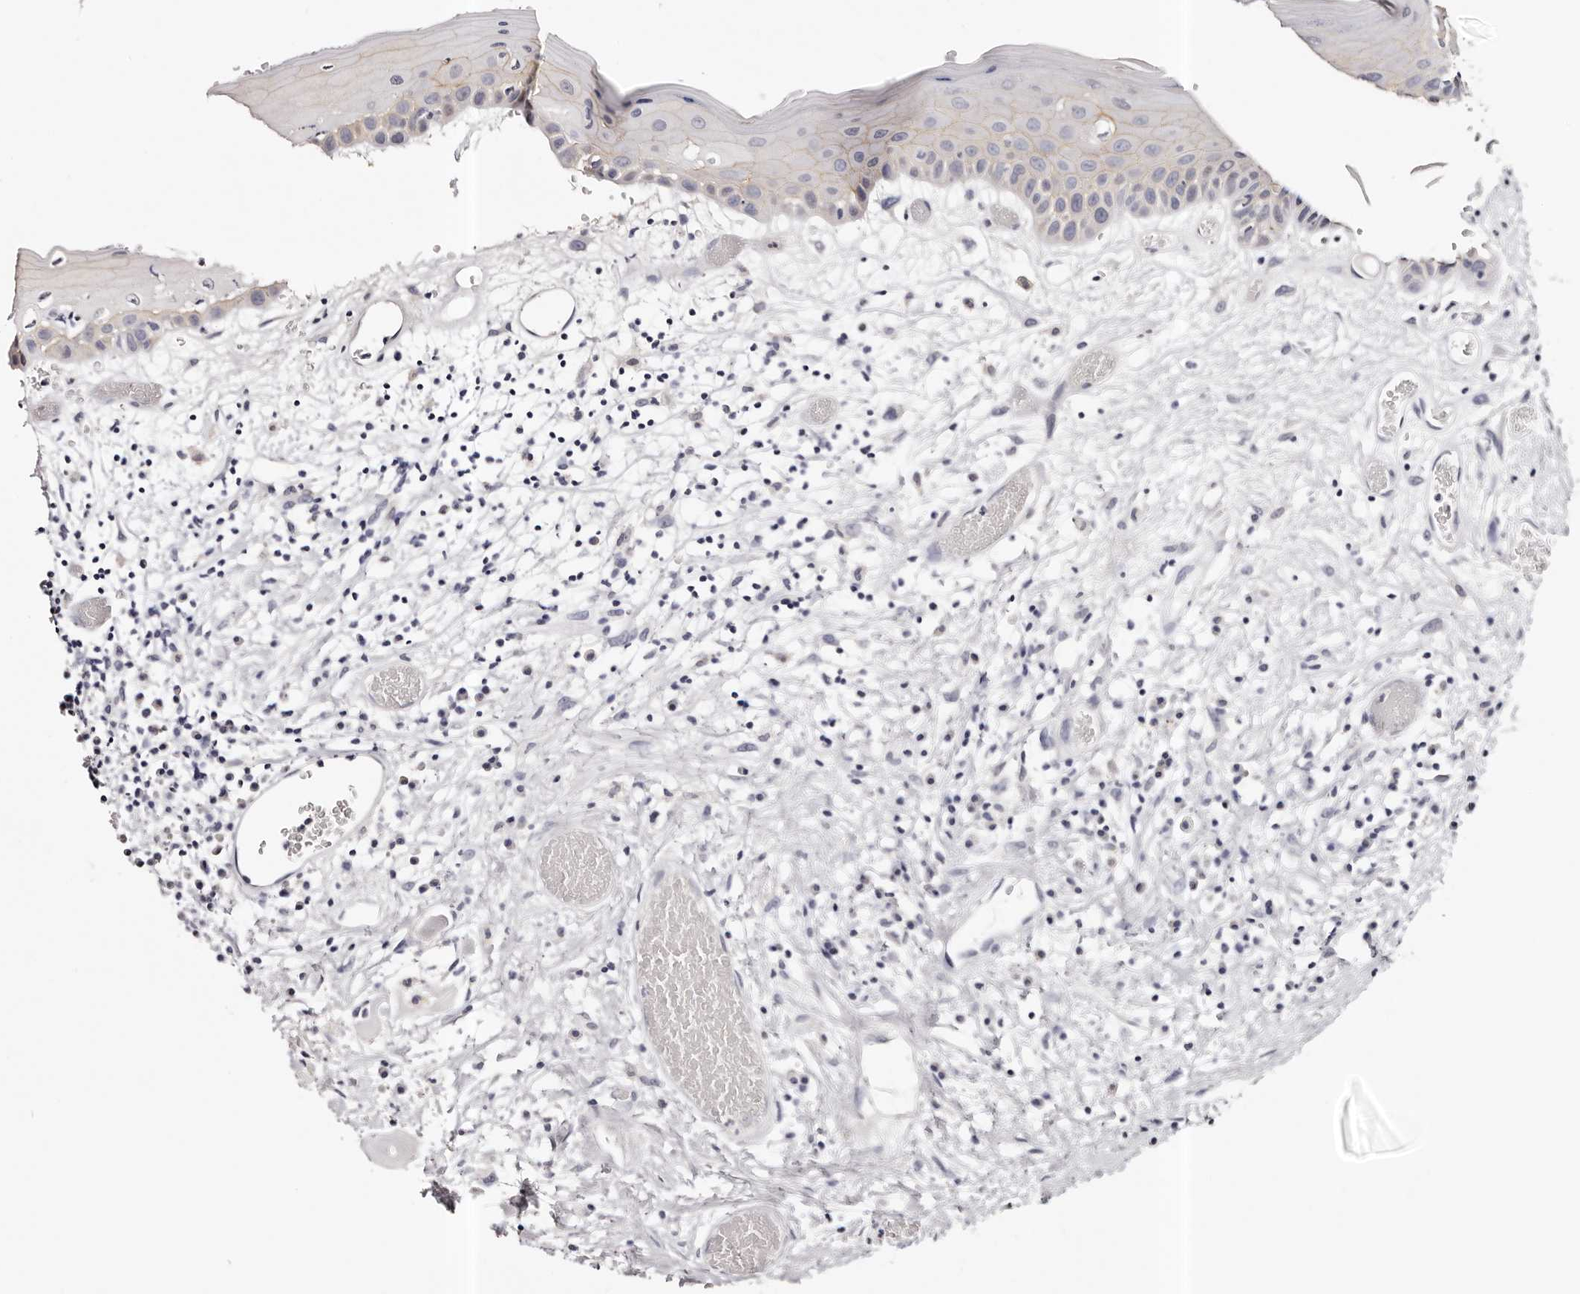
{"staining": {"intensity": "weak", "quantity": "25%-75%", "location": "cytoplasmic/membranous"}, "tissue": "oral mucosa", "cell_type": "Squamous epithelial cells", "image_type": "normal", "snomed": [{"axis": "morphology", "description": "Normal tissue, NOS"}, {"axis": "topography", "description": "Oral tissue"}], "caption": "Weak cytoplasmic/membranous positivity is appreciated in about 25%-75% of squamous epithelial cells in normal oral mucosa.", "gene": "ROM1", "patient": {"sex": "female", "age": 76}}